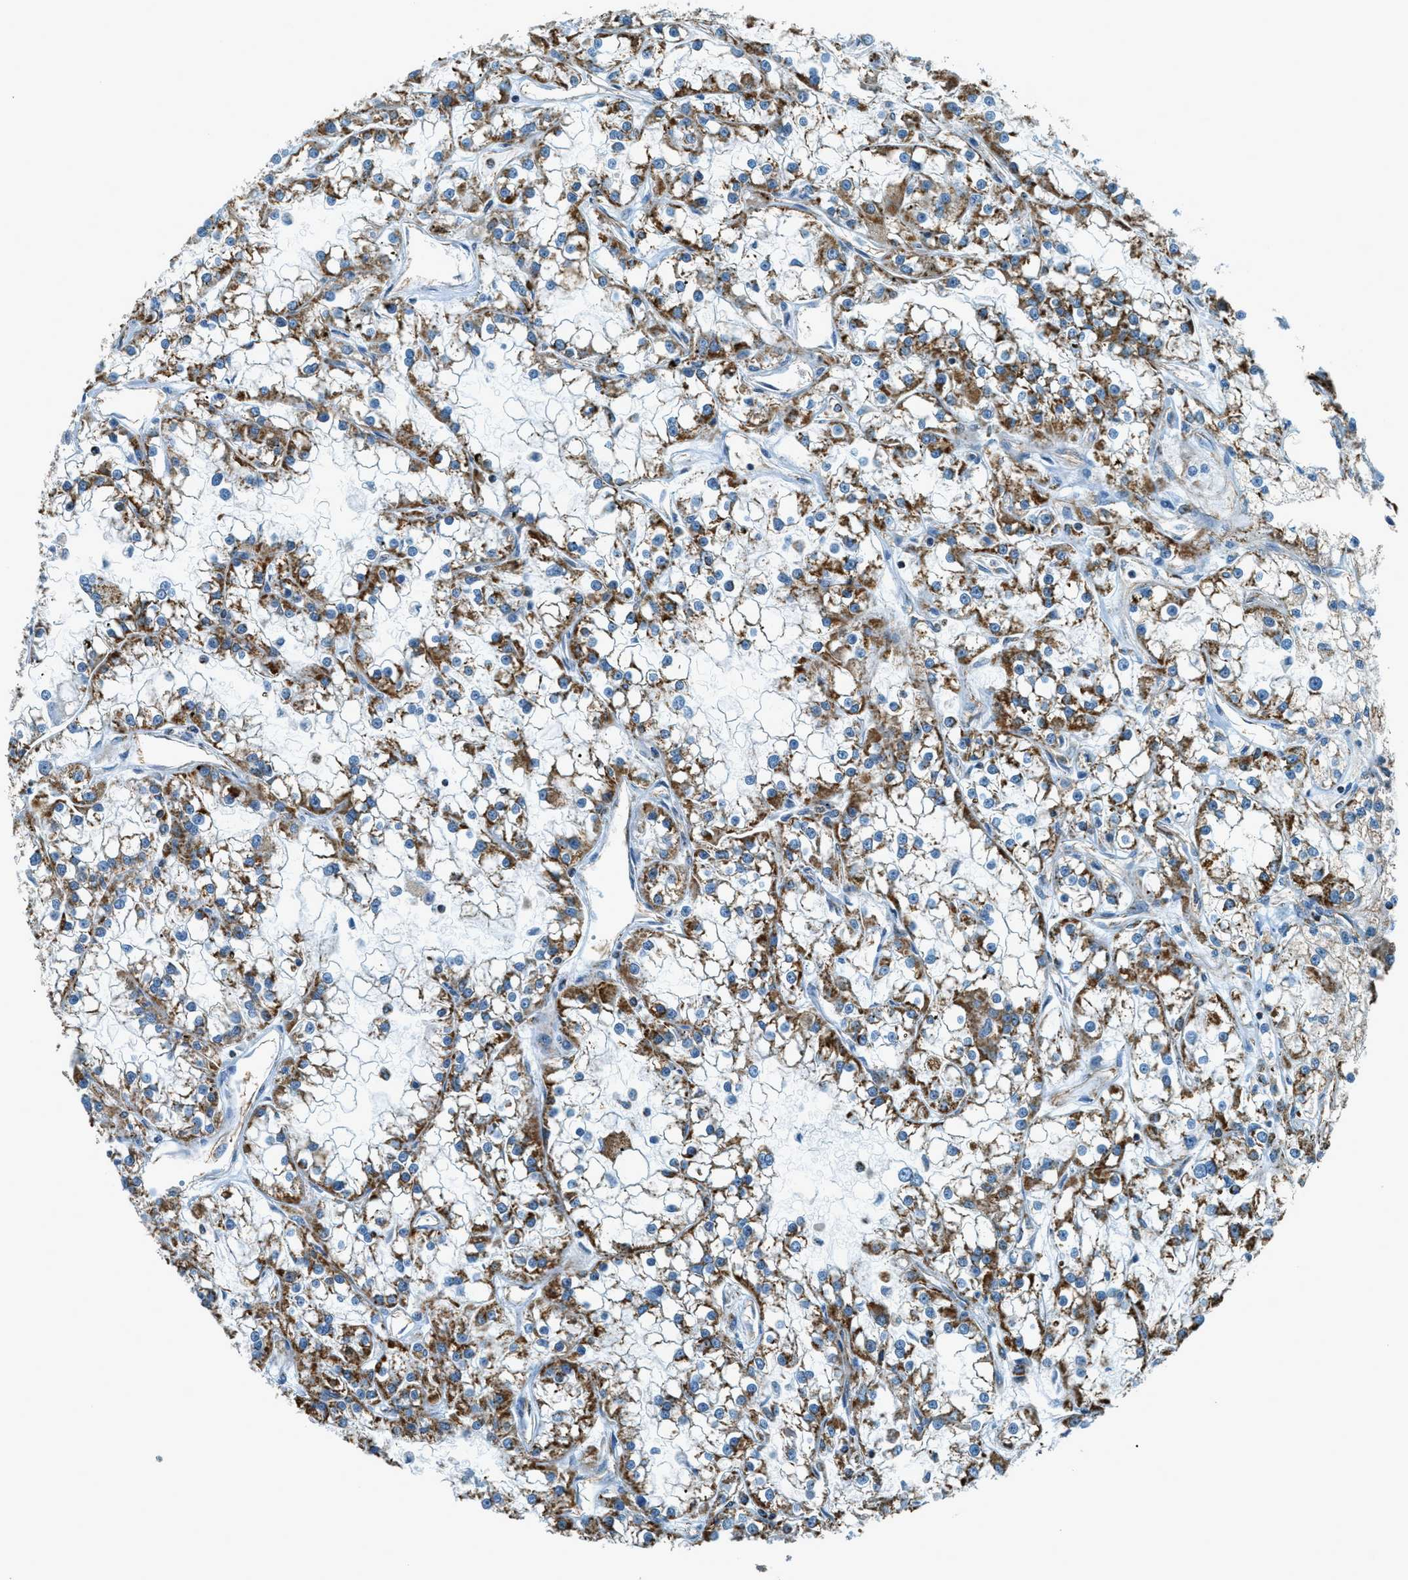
{"staining": {"intensity": "strong", "quantity": ">75%", "location": "cytoplasmic/membranous"}, "tissue": "renal cancer", "cell_type": "Tumor cells", "image_type": "cancer", "snomed": [{"axis": "morphology", "description": "Adenocarcinoma, NOS"}, {"axis": "topography", "description": "Kidney"}], "caption": "DAB immunohistochemical staining of human renal cancer demonstrates strong cytoplasmic/membranous protein expression in approximately >75% of tumor cells.", "gene": "CHST15", "patient": {"sex": "female", "age": 52}}